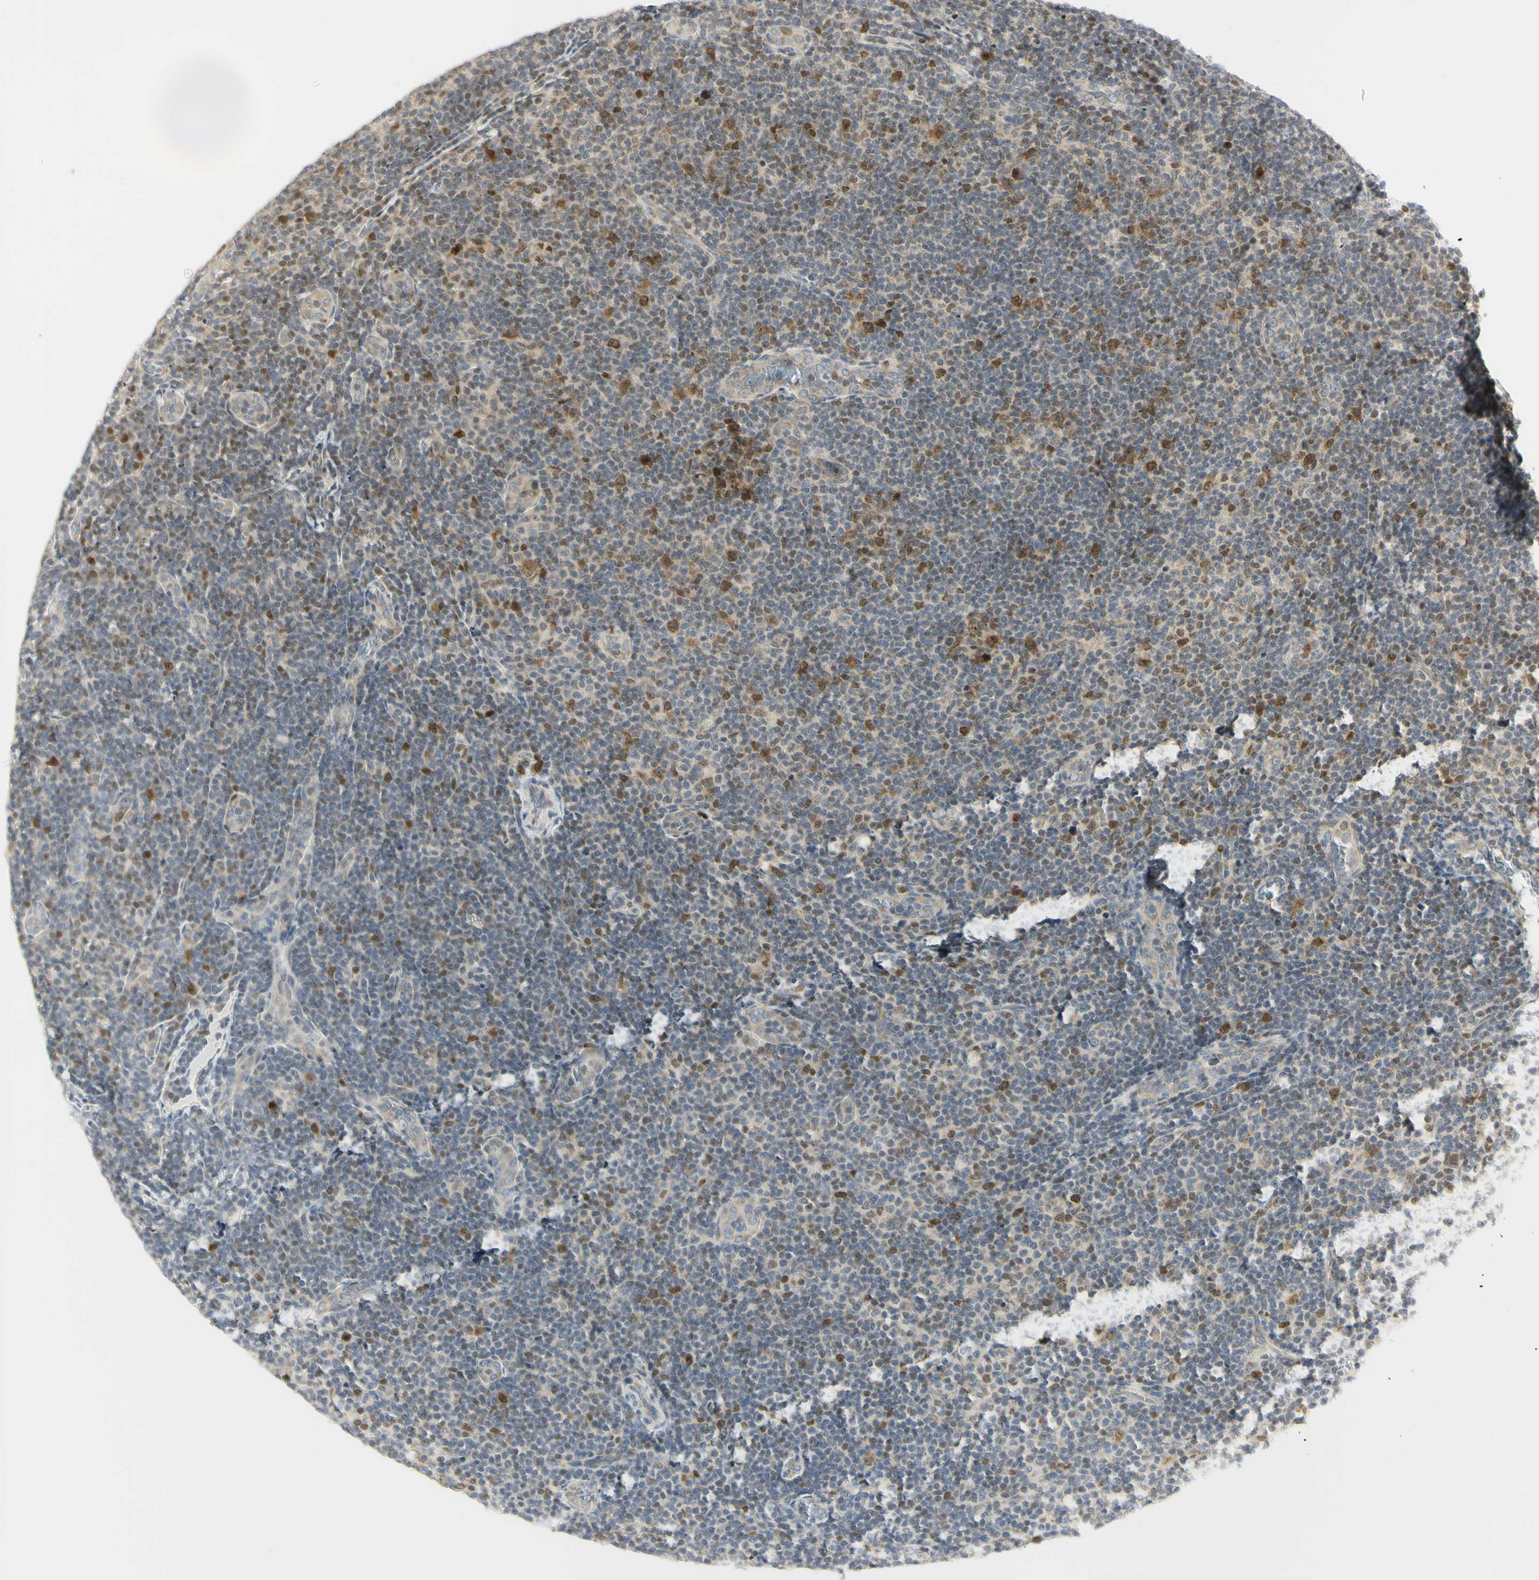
{"staining": {"intensity": "moderate", "quantity": "<25%", "location": "cytoplasmic/membranous,nuclear"}, "tissue": "lymphoma", "cell_type": "Tumor cells", "image_type": "cancer", "snomed": [{"axis": "morphology", "description": "Malignant lymphoma, non-Hodgkin's type, Low grade"}, {"axis": "topography", "description": "Lymph node"}], "caption": "Moderate cytoplasmic/membranous and nuclear protein expression is identified in about <25% of tumor cells in low-grade malignant lymphoma, non-Hodgkin's type. (brown staining indicates protein expression, while blue staining denotes nuclei).", "gene": "KIF11", "patient": {"sex": "male", "age": 83}}